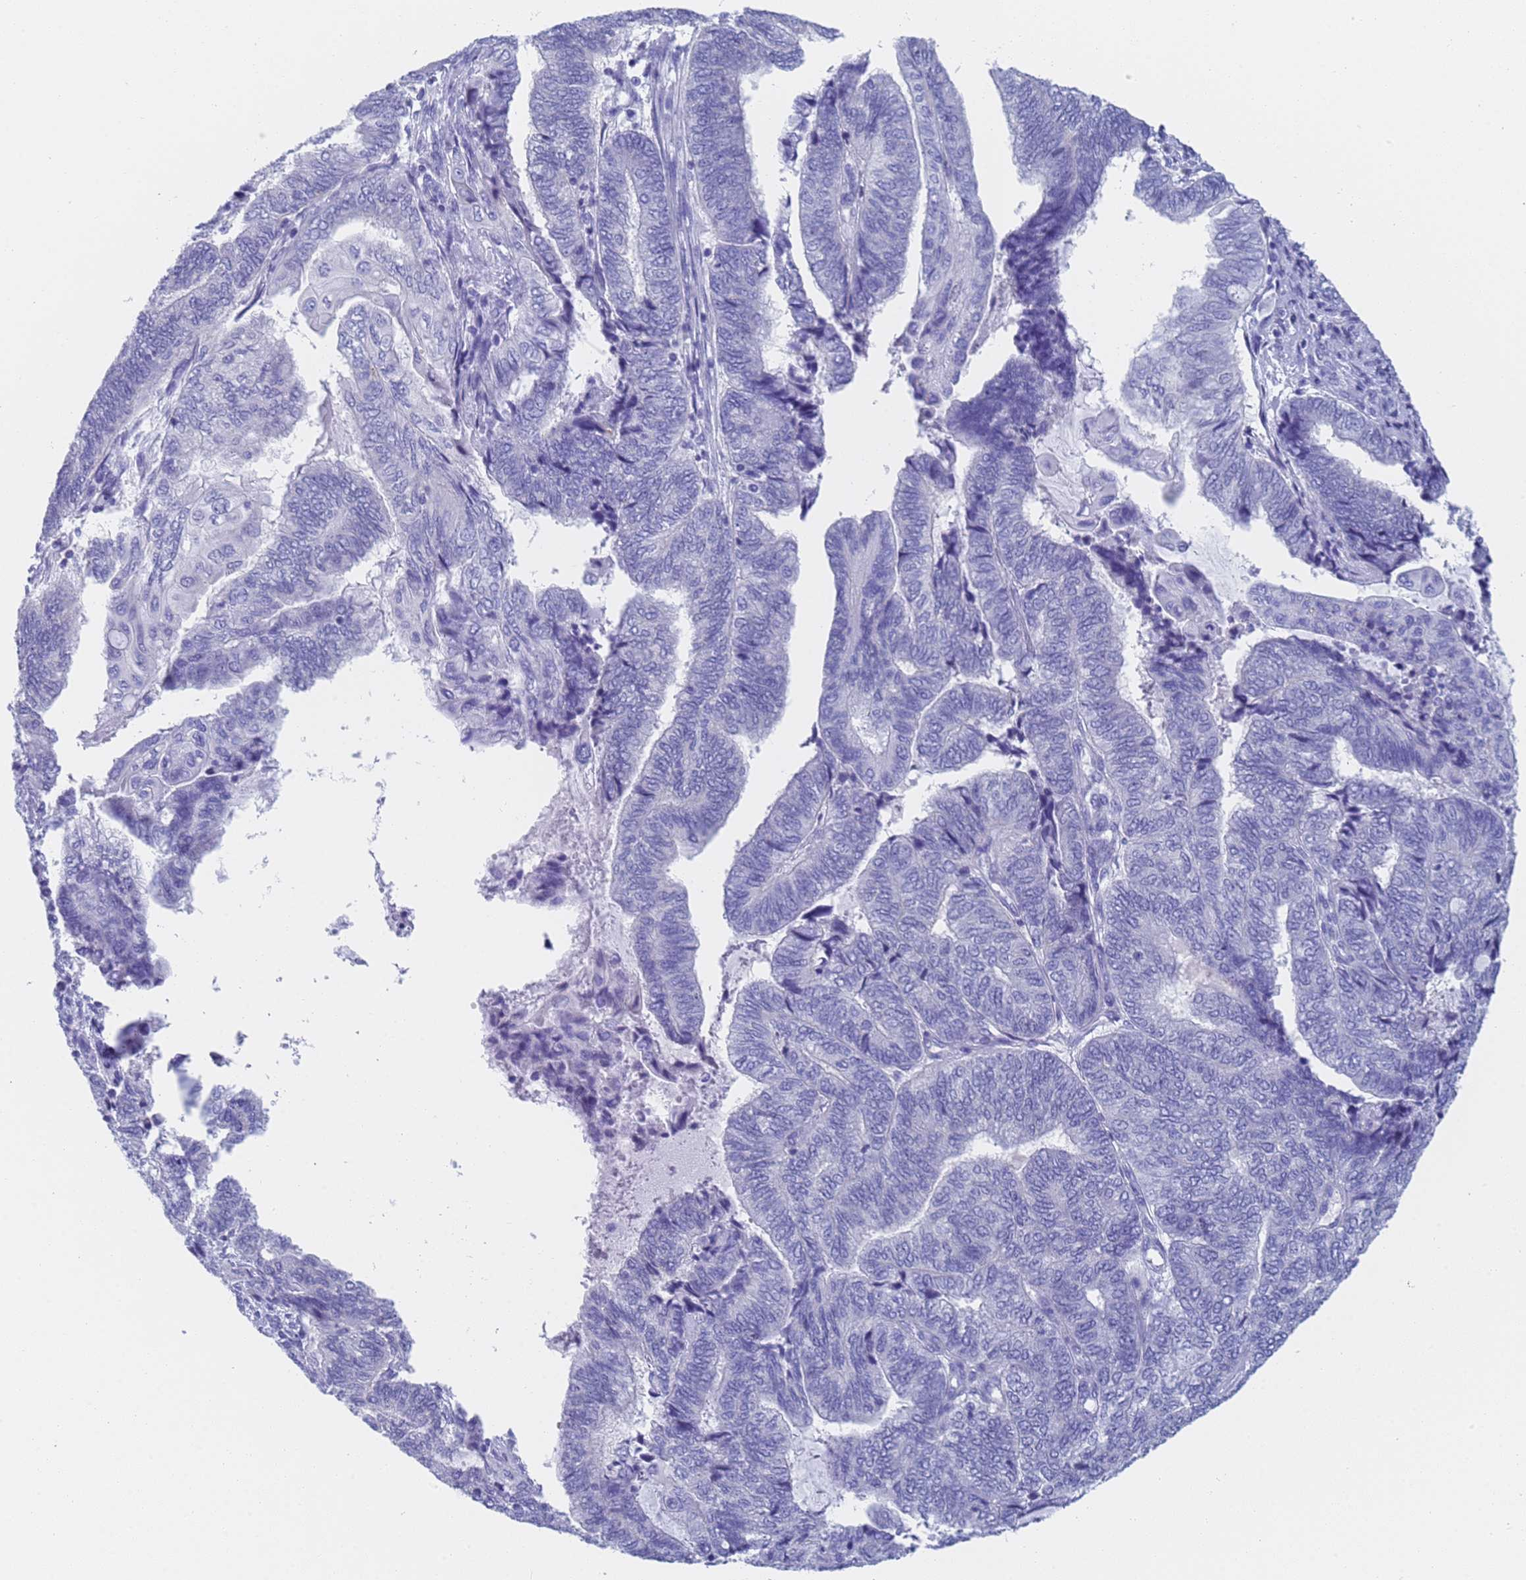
{"staining": {"intensity": "negative", "quantity": "none", "location": "none"}, "tissue": "endometrial cancer", "cell_type": "Tumor cells", "image_type": "cancer", "snomed": [{"axis": "morphology", "description": "Adenocarcinoma, NOS"}, {"axis": "topography", "description": "Uterus"}, {"axis": "topography", "description": "Endometrium"}], "caption": "Tumor cells are negative for protein expression in human endometrial cancer (adenocarcinoma).", "gene": "STATH", "patient": {"sex": "female", "age": 70}}